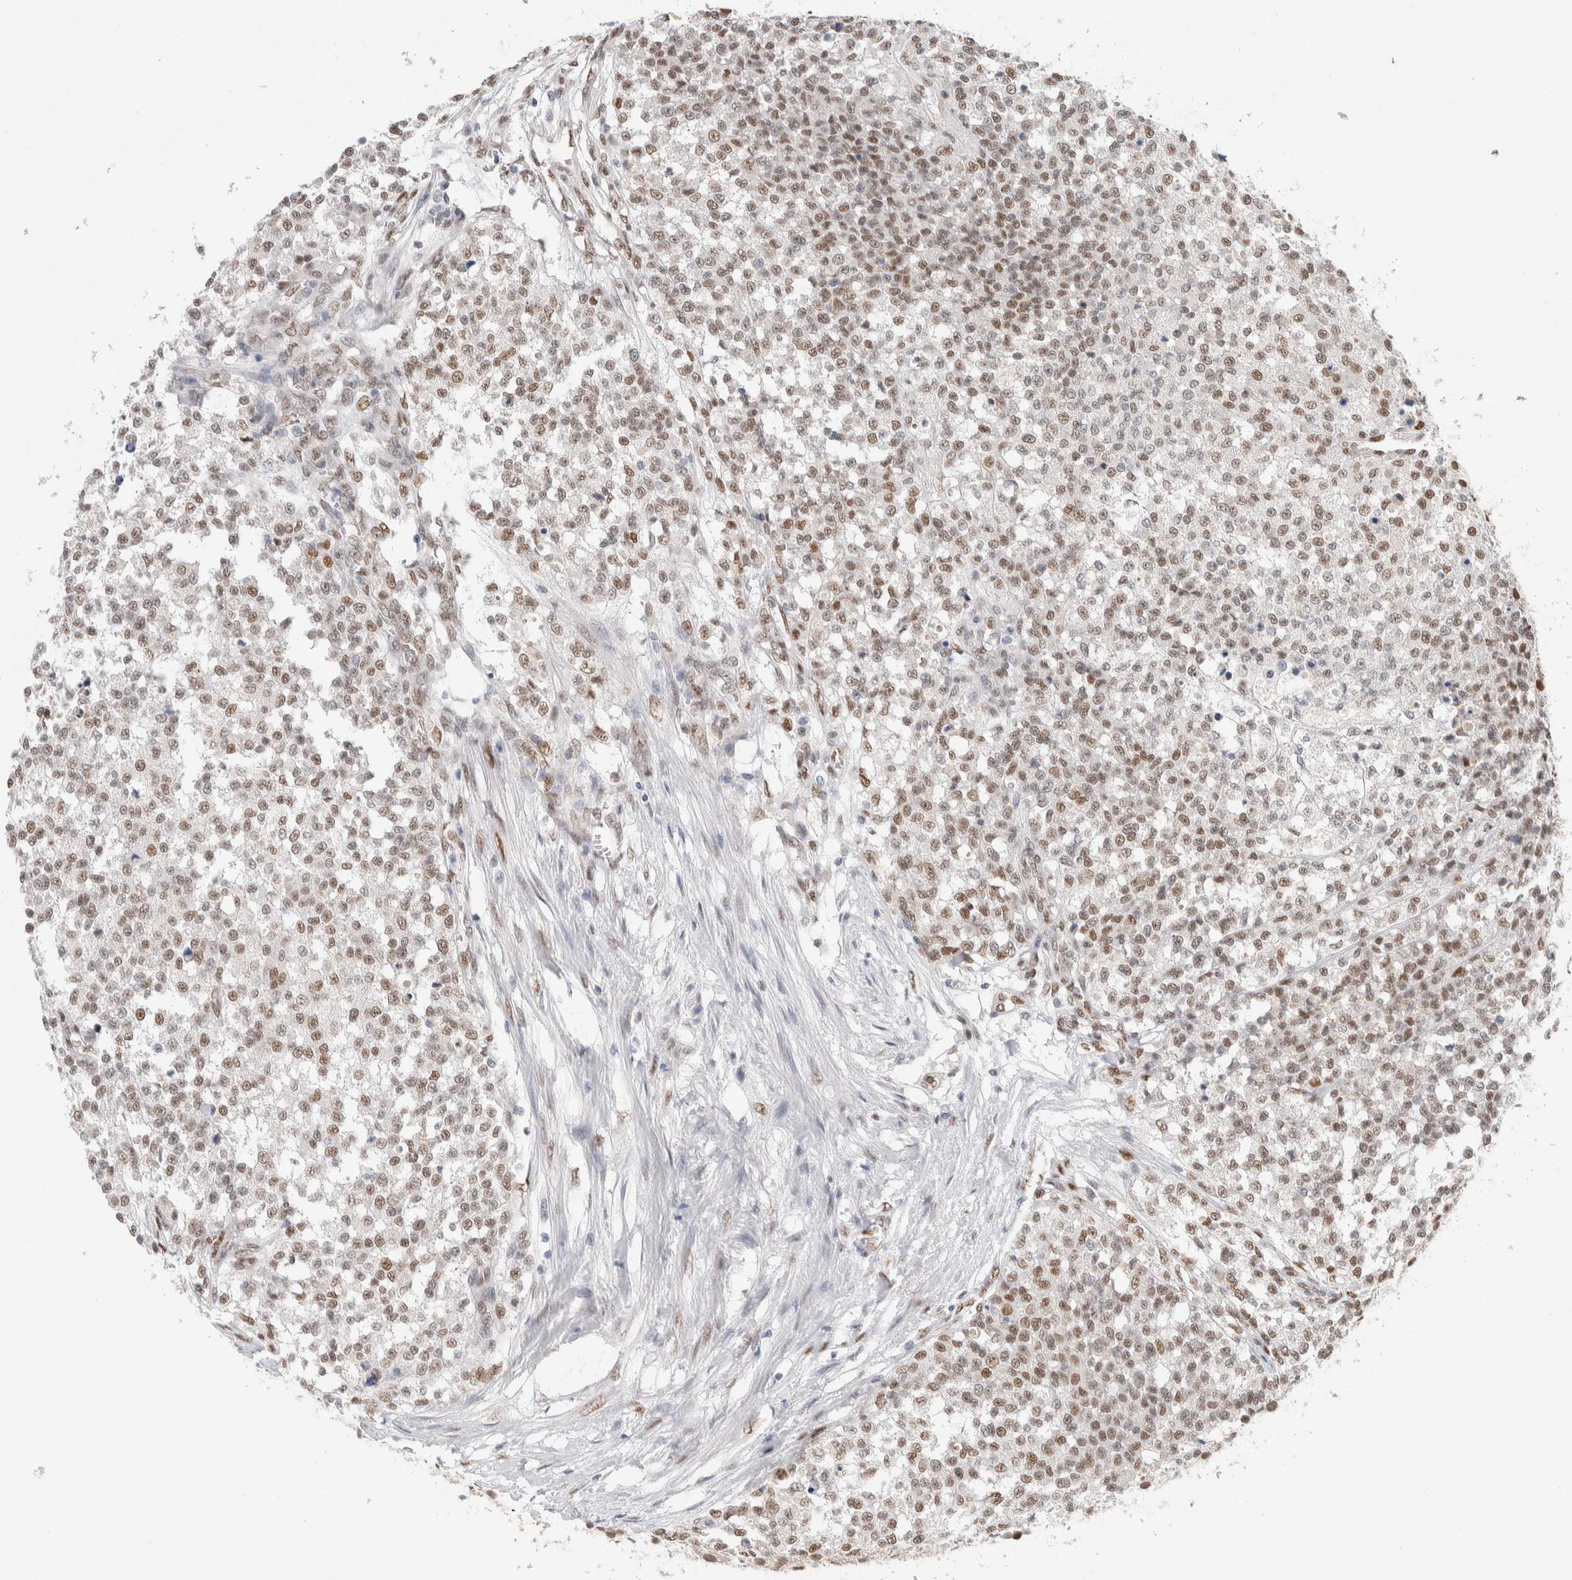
{"staining": {"intensity": "moderate", "quantity": ">75%", "location": "nuclear"}, "tissue": "testis cancer", "cell_type": "Tumor cells", "image_type": "cancer", "snomed": [{"axis": "morphology", "description": "Seminoma, NOS"}, {"axis": "topography", "description": "Testis"}], "caption": "This image reveals immunohistochemistry staining of human testis cancer (seminoma), with medium moderate nuclear expression in about >75% of tumor cells.", "gene": "PRMT1", "patient": {"sex": "male", "age": 59}}